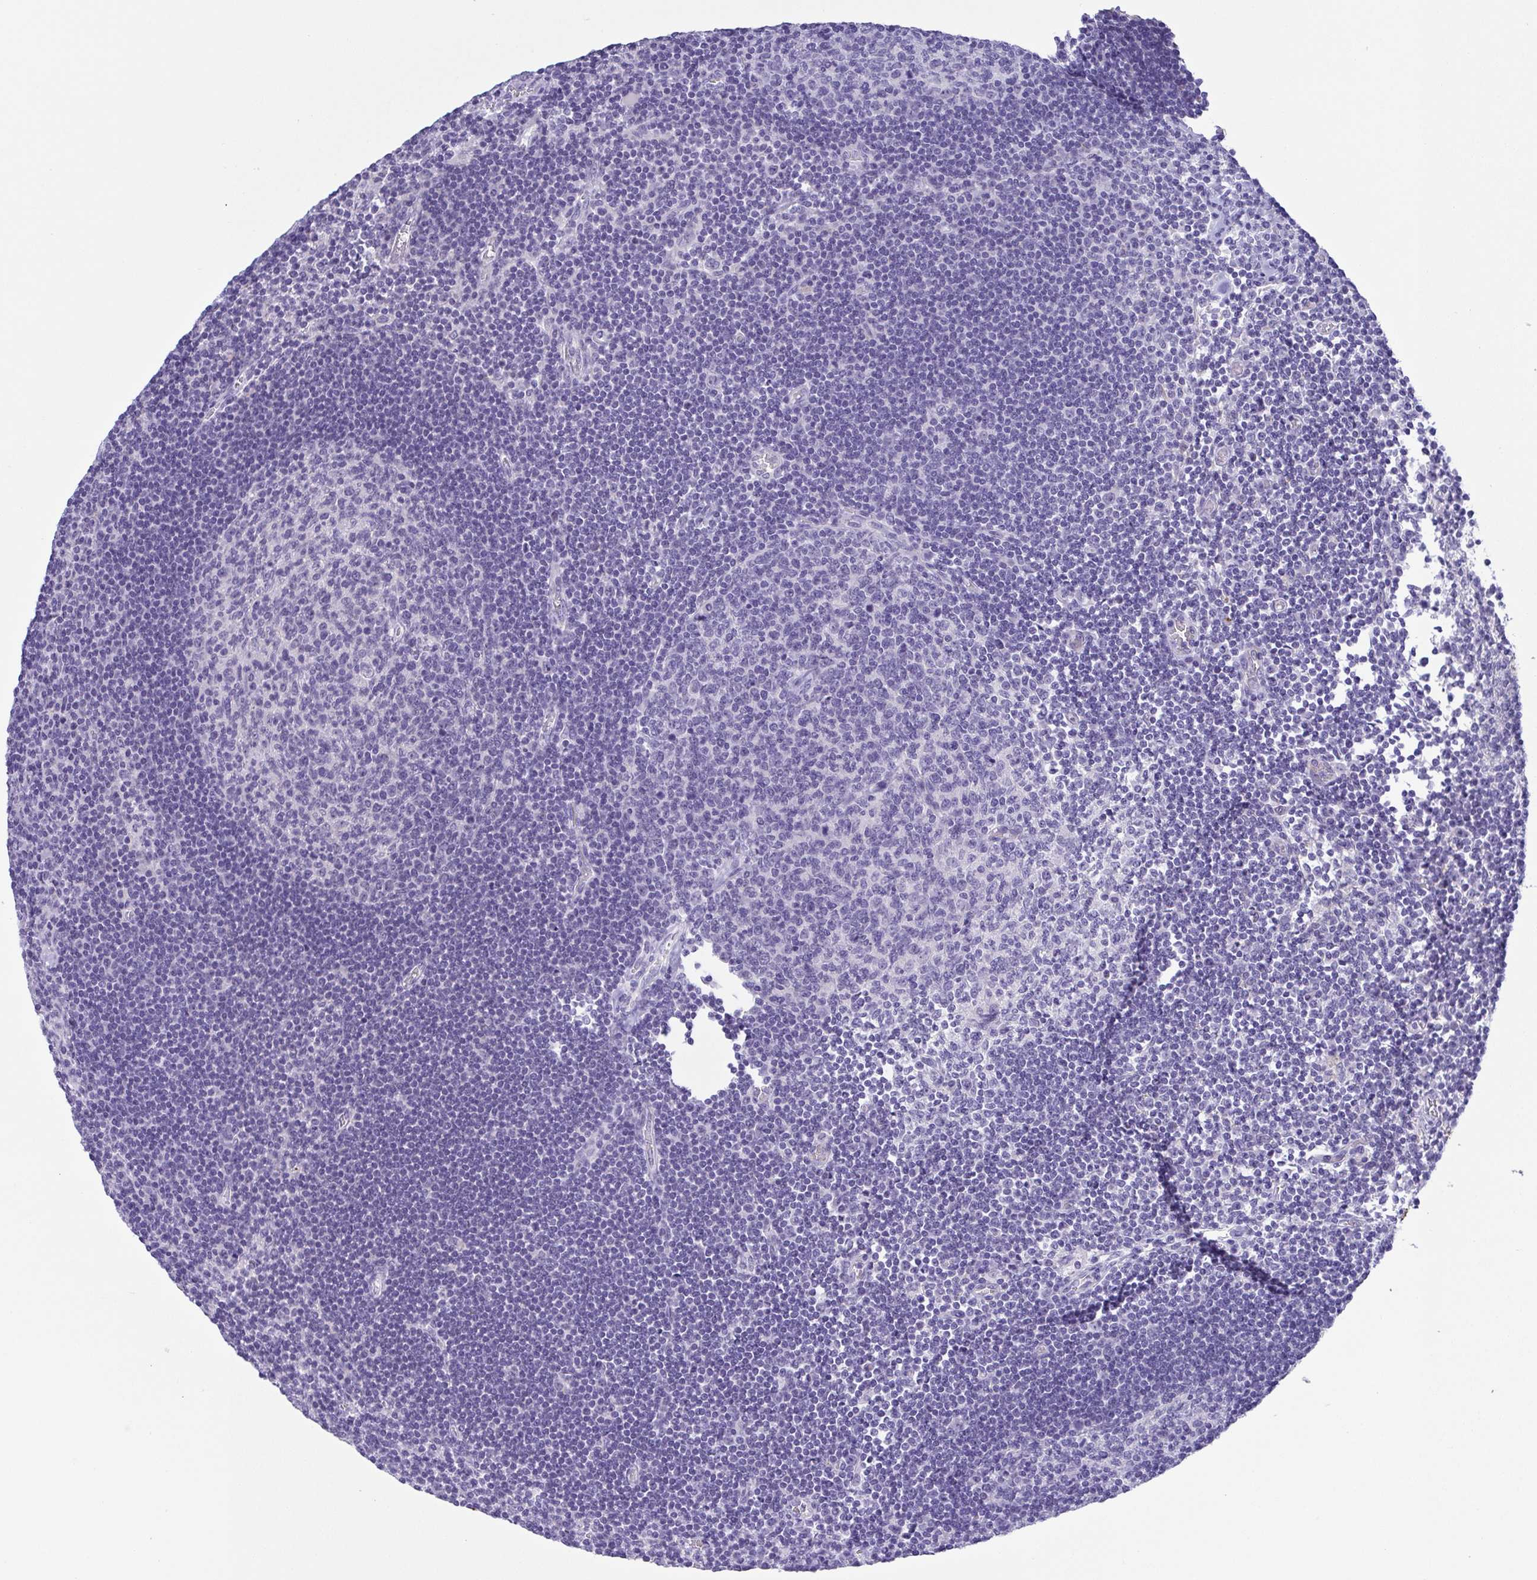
{"staining": {"intensity": "negative", "quantity": "none", "location": "none"}, "tissue": "lymph node", "cell_type": "Germinal center cells", "image_type": "normal", "snomed": [{"axis": "morphology", "description": "Normal tissue, NOS"}, {"axis": "topography", "description": "Lymph node"}], "caption": "This is an IHC micrograph of benign human lymph node. There is no expression in germinal center cells.", "gene": "MYL7", "patient": {"sex": "male", "age": 67}}